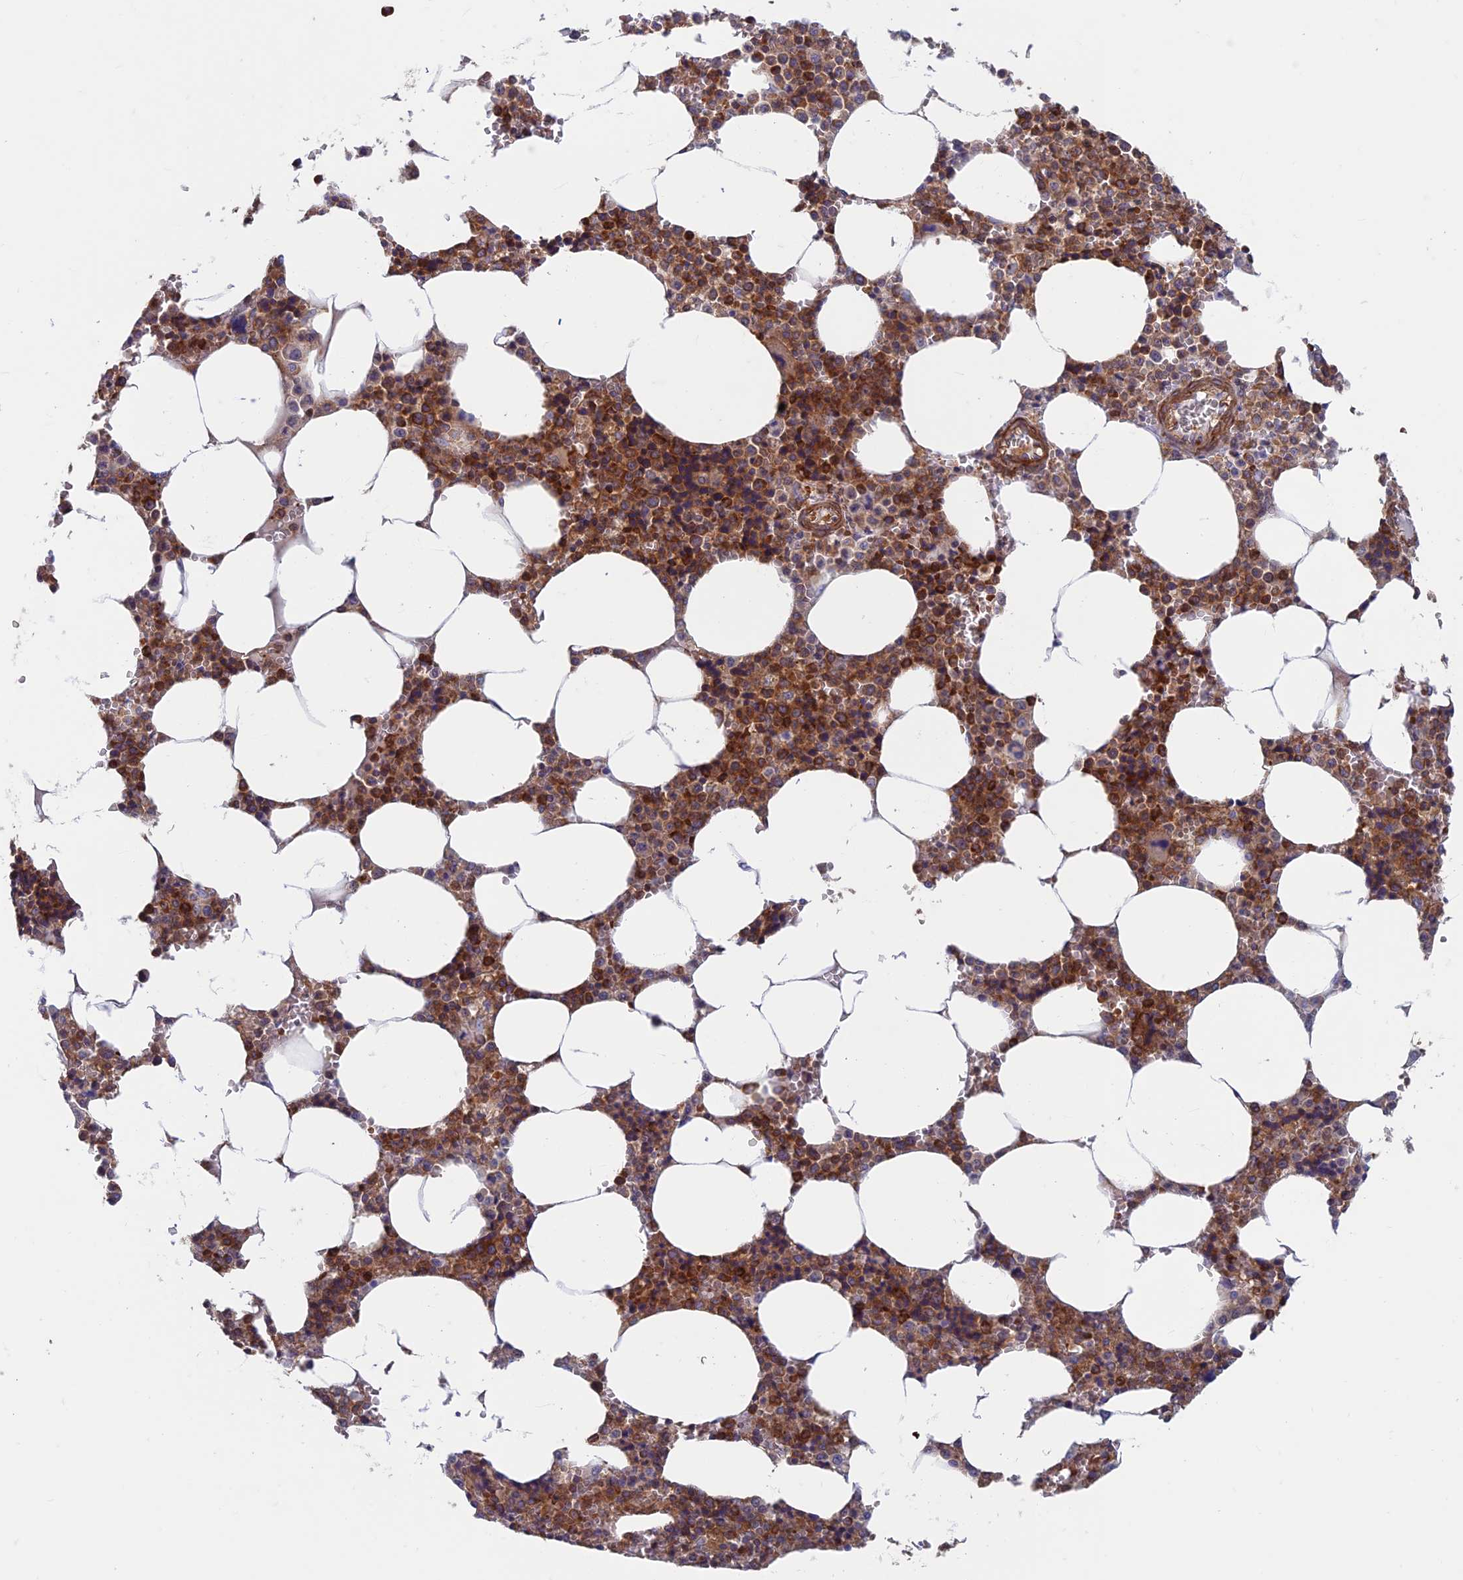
{"staining": {"intensity": "strong", "quantity": "25%-75%", "location": "cytoplasmic/membranous"}, "tissue": "bone marrow", "cell_type": "Hematopoietic cells", "image_type": "normal", "snomed": [{"axis": "morphology", "description": "Normal tissue, NOS"}, {"axis": "topography", "description": "Bone marrow"}], "caption": "Bone marrow stained with immunohistochemistry exhibits strong cytoplasmic/membranous staining in about 25%-75% of hematopoietic cells.", "gene": "DNM1L", "patient": {"sex": "male", "age": 70}}